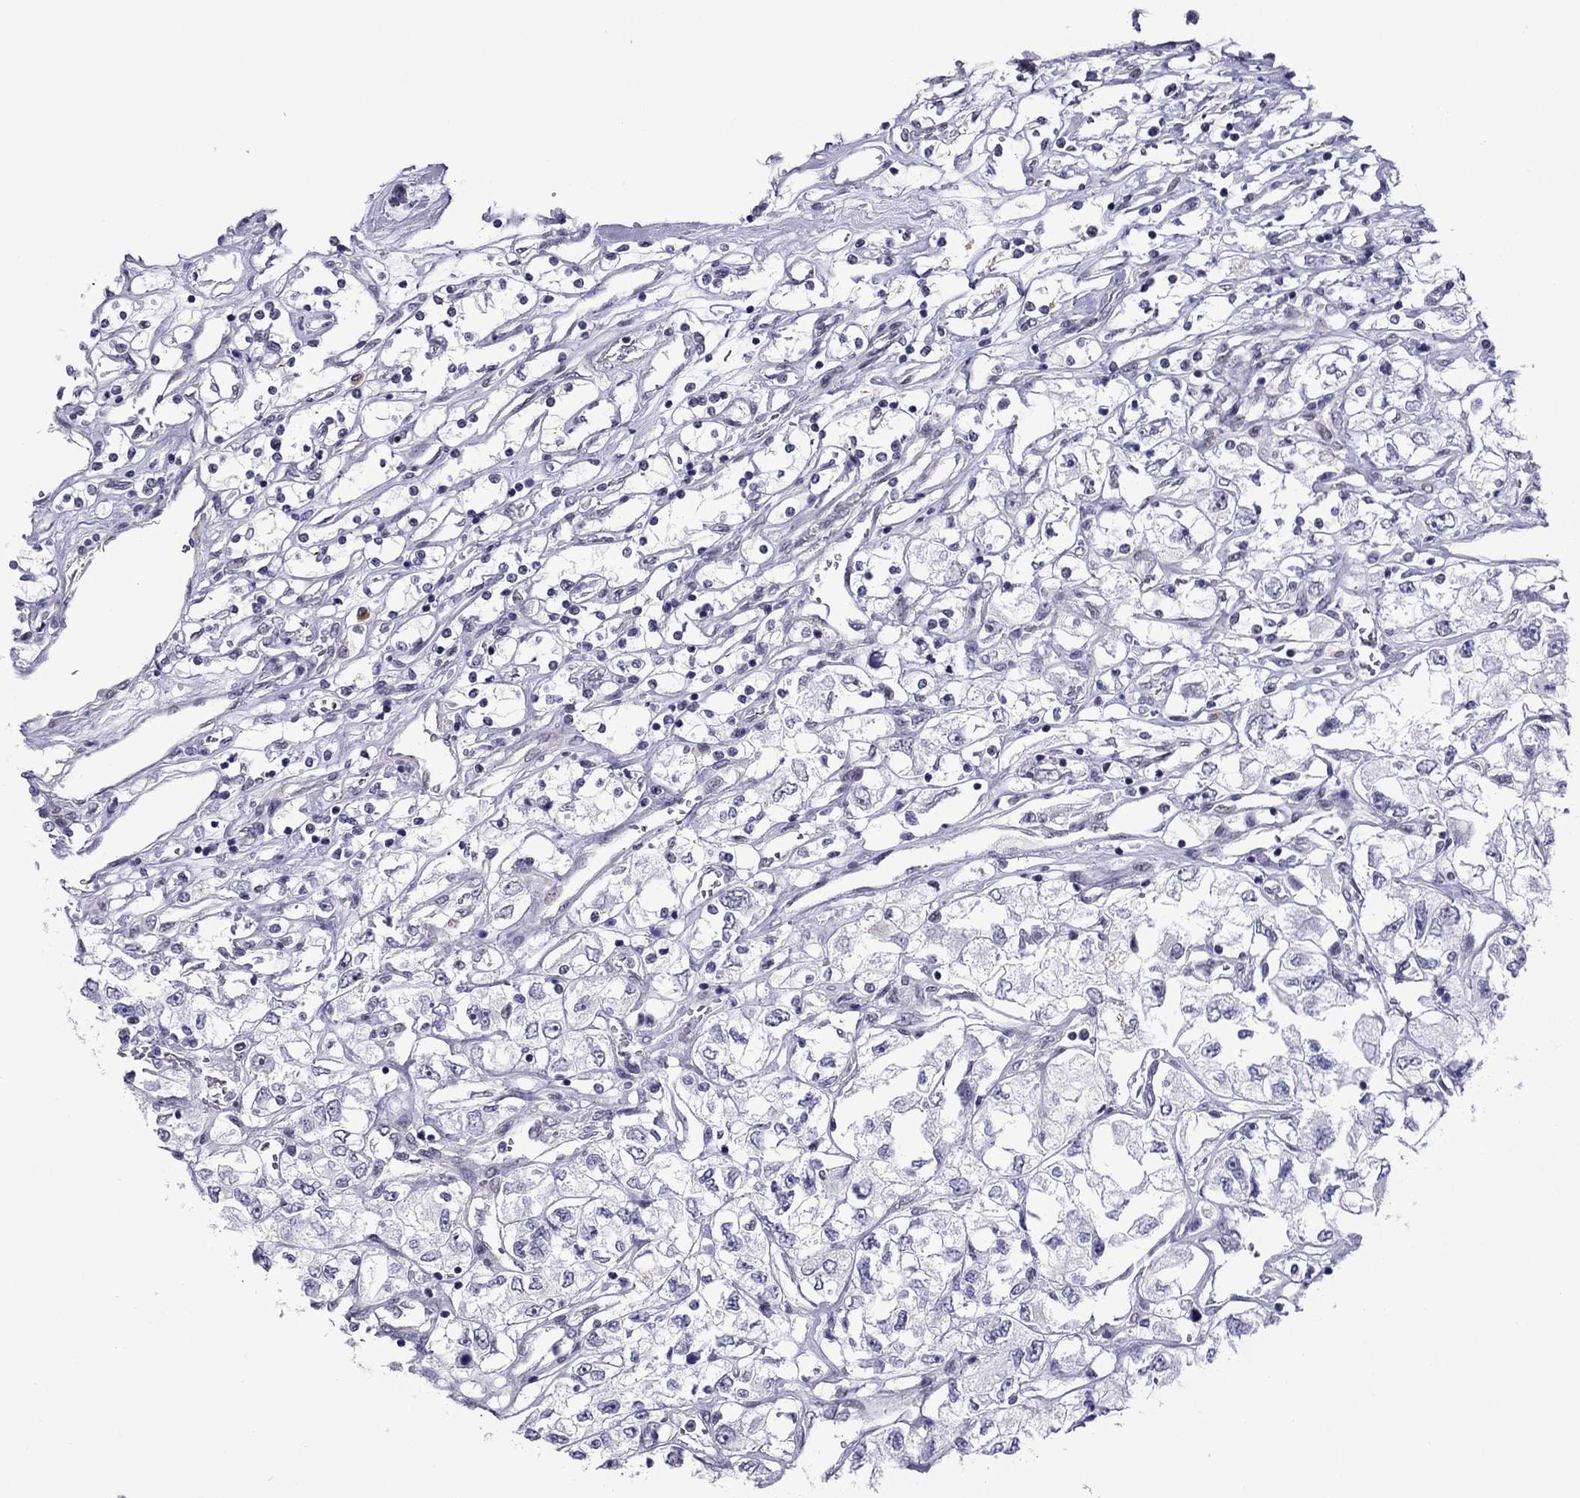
{"staining": {"intensity": "negative", "quantity": "none", "location": "none"}, "tissue": "renal cancer", "cell_type": "Tumor cells", "image_type": "cancer", "snomed": [{"axis": "morphology", "description": "Adenocarcinoma, NOS"}, {"axis": "topography", "description": "Kidney"}], "caption": "IHC histopathology image of neoplastic tissue: human renal adenocarcinoma stained with DAB (3,3'-diaminobenzidine) shows no significant protein expression in tumor cells.", "gene": "ZNF646", "patient": {"sex": "female", "age": 59}}